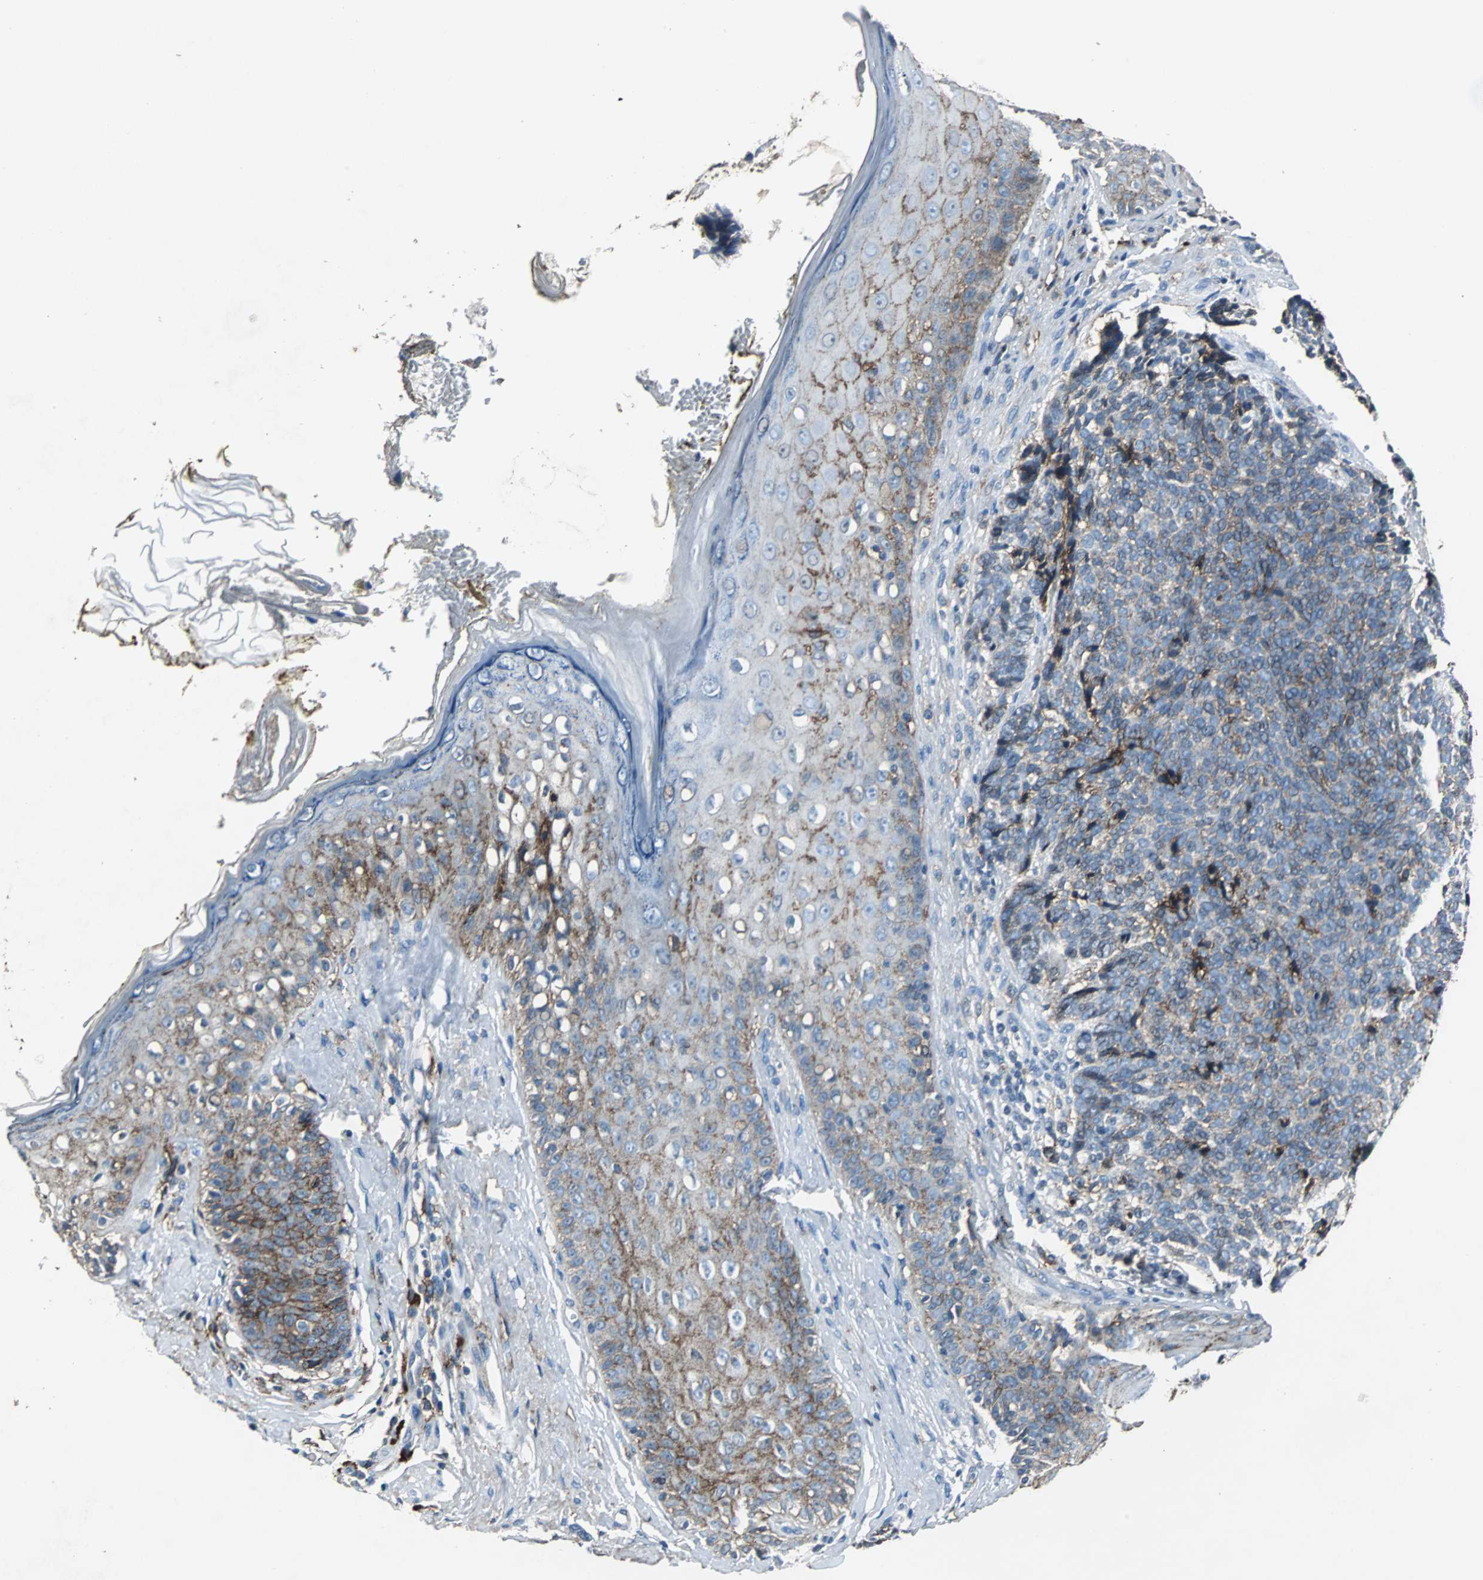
{"staining": {"intensity": "weak", "quantity": "25%-75%", "location": "cytoplasmic/membranous"}, "tissue": "skin cancer", "cell_type": "Tumor cells", "image_type": "cancer", "snomed": [{"axis": "morphology", "description": "Basal cell carcinoma"}, {"axis": "topography", "description": "Skin"}], "caption": "Basal cell carcinoma (skin) was stained to show a protein in brown. There is low levels of weak cytoplasmic/membranous positivity in approximately 25%-75% of tumor cells.", "gene": "F11R", "patient": {"sex": "male", "age": 84}}